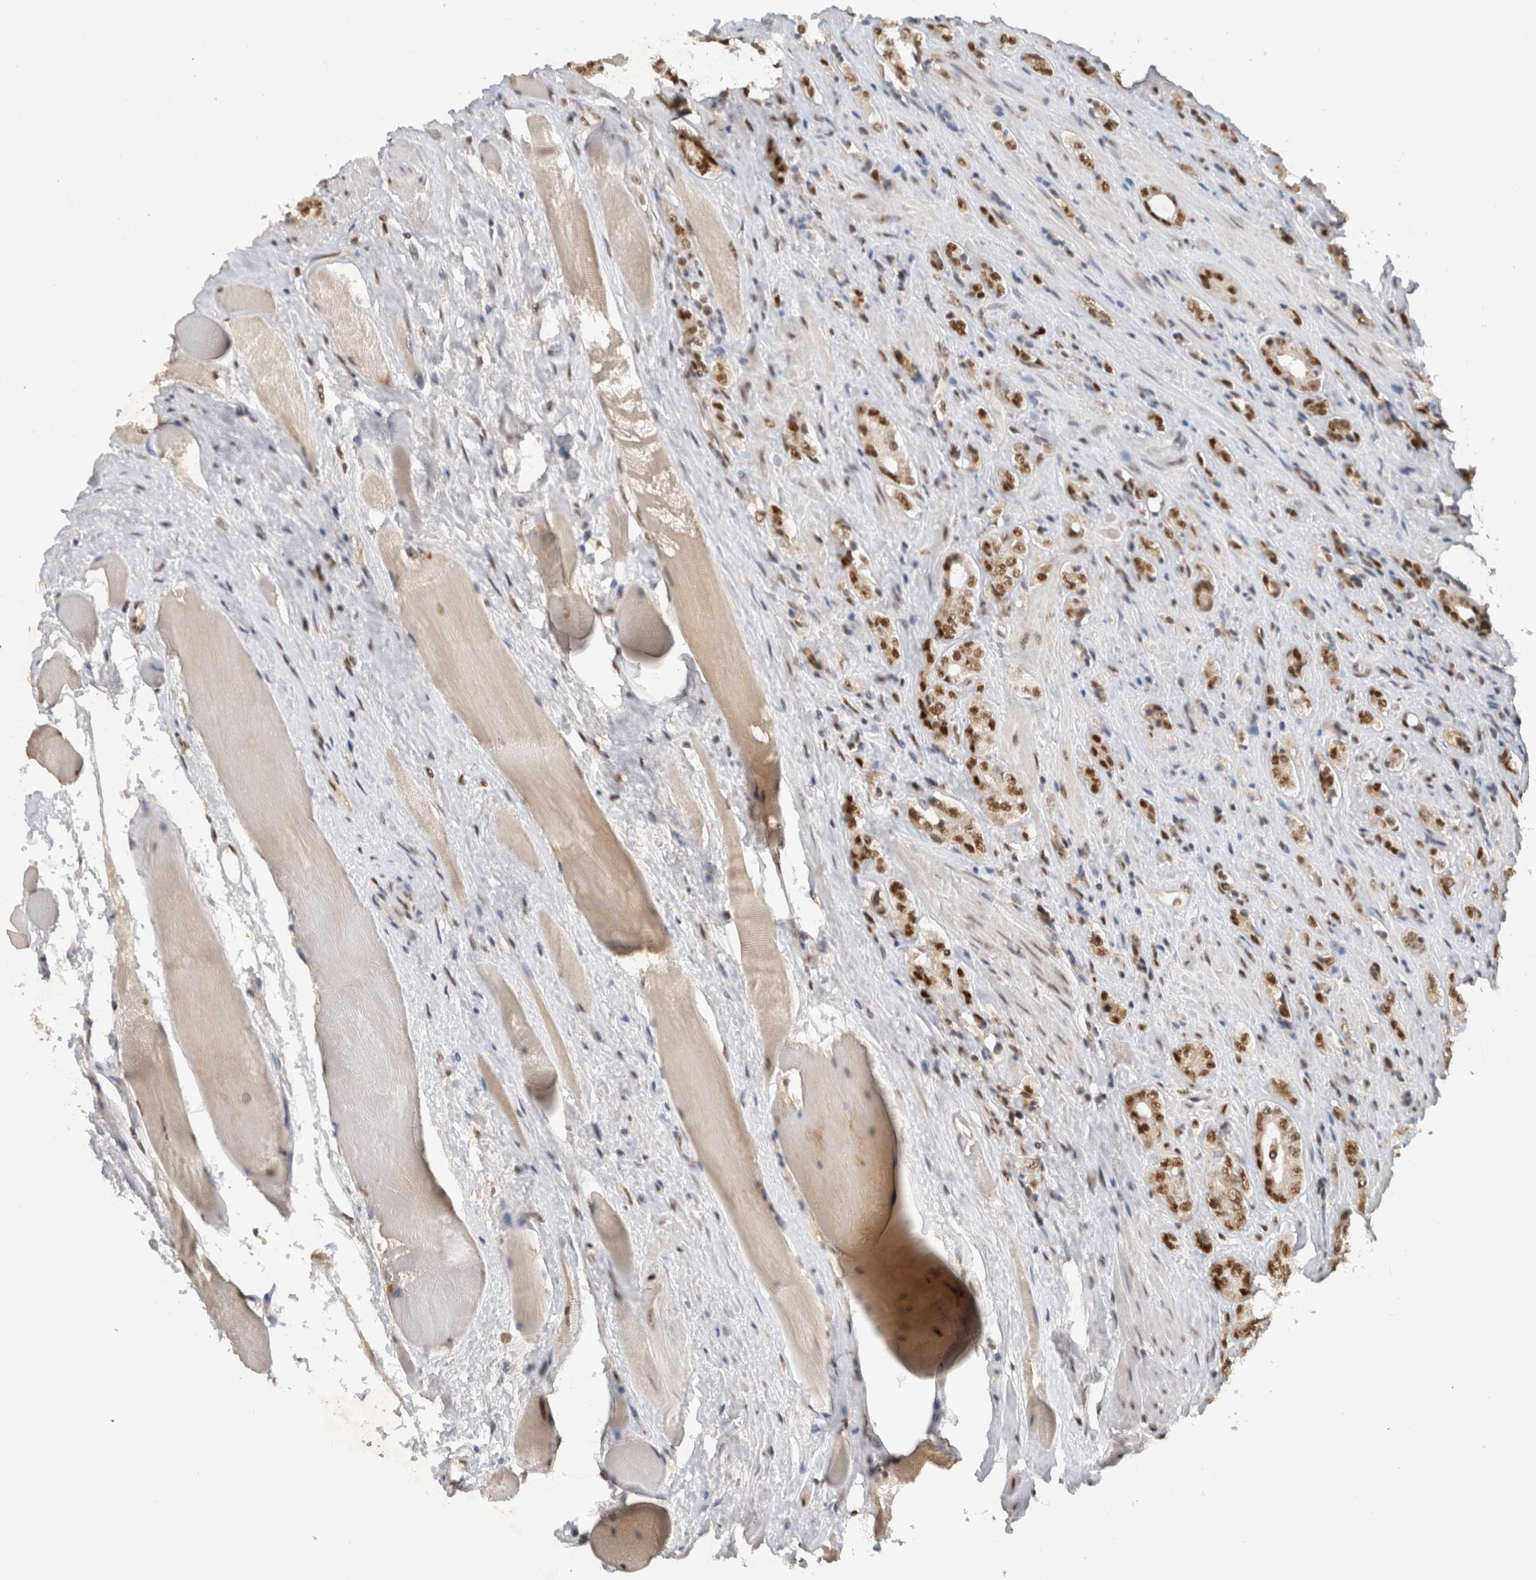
{"staining": {"intensity": "strong", "quantity": ">75%", "location": "nuclear"}, "tissue": "prostate cancer", "cell_type": "Tumor cells", "image_type": "cancer", "snomed": [{"axis": "morphology", "description": "Adenocarcinoma, High grade"}, {"axis": "topography", "description": "Prostate"}], "caption": "DAB (3,3'-diaminobenzidine) immunohistochemical staining of prostate cancer (adenocarcinoma (high-grade)) exhibits strong nuclear protein positivity in about >75% of tumor cells.", "gene": "DDX42", "patient": {"sex": "male", "age": 61}}